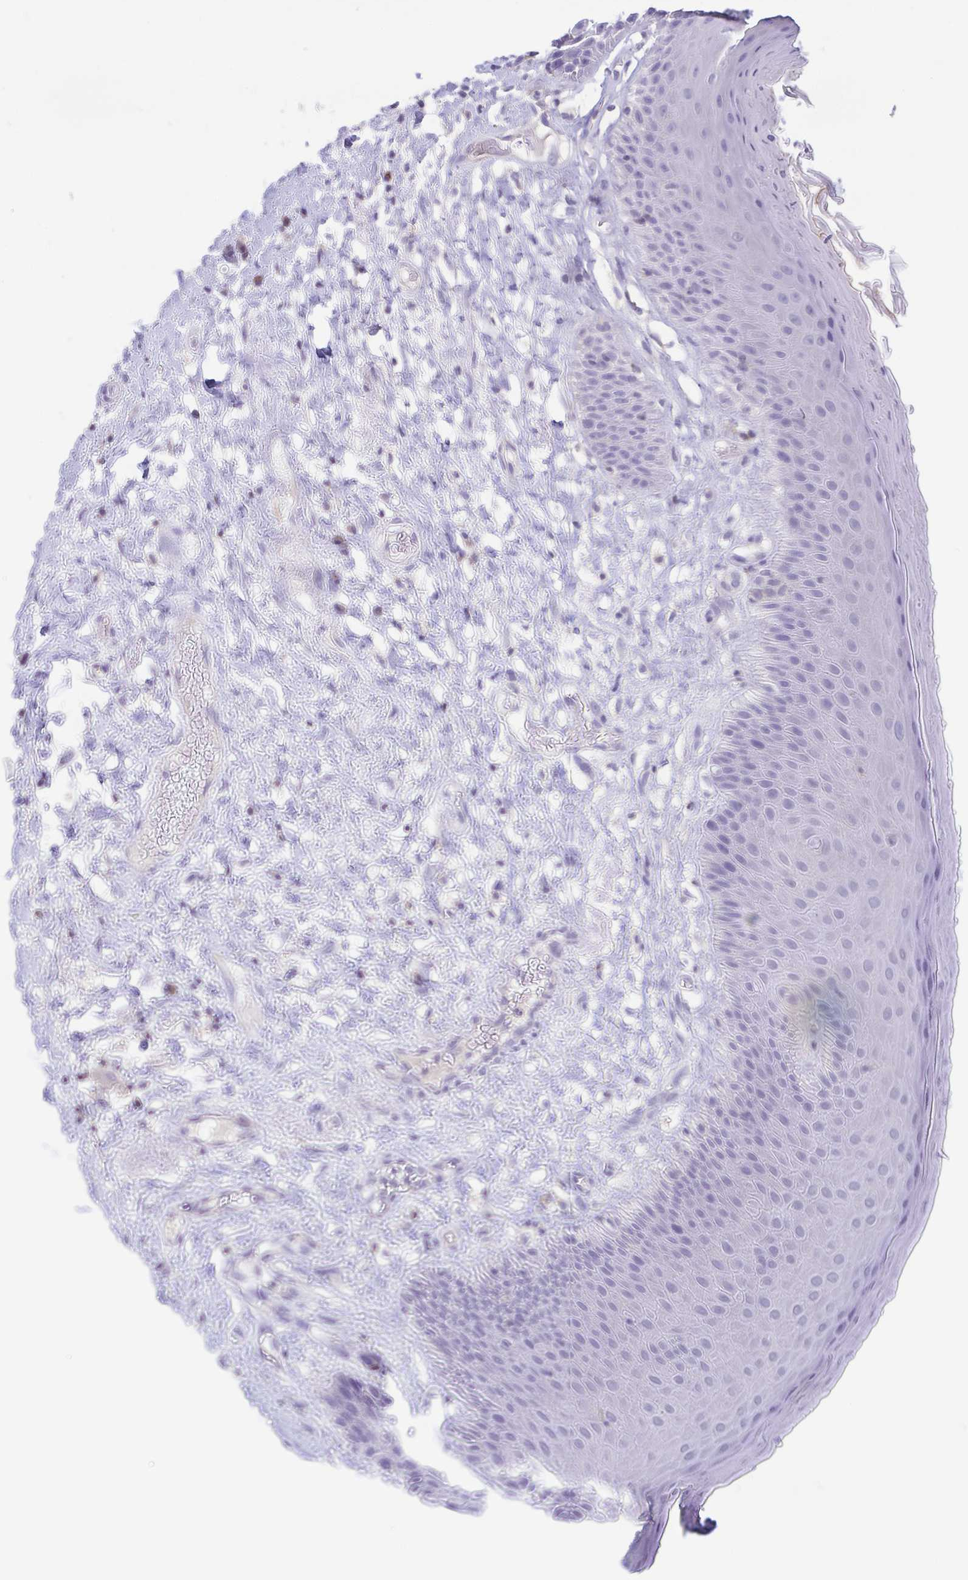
{"staining": {"intensity": "negative", "quantity": "none", "location": "none"}, "tissue": "skin", "cell_type": "Epidermal cells", "image_type": "normal", "snomed": [{"axis": "morphology", "description": "Normal tissue, NOS"}, {"axis": "topography", "description": "Anal"}], "caption": "This is an immunohistochemistry micrograph of unremarkable skin. There is no positivity in epidermal cells.", "gene": "ARPP21", "patient": {"sex": "male", "age": 78}}